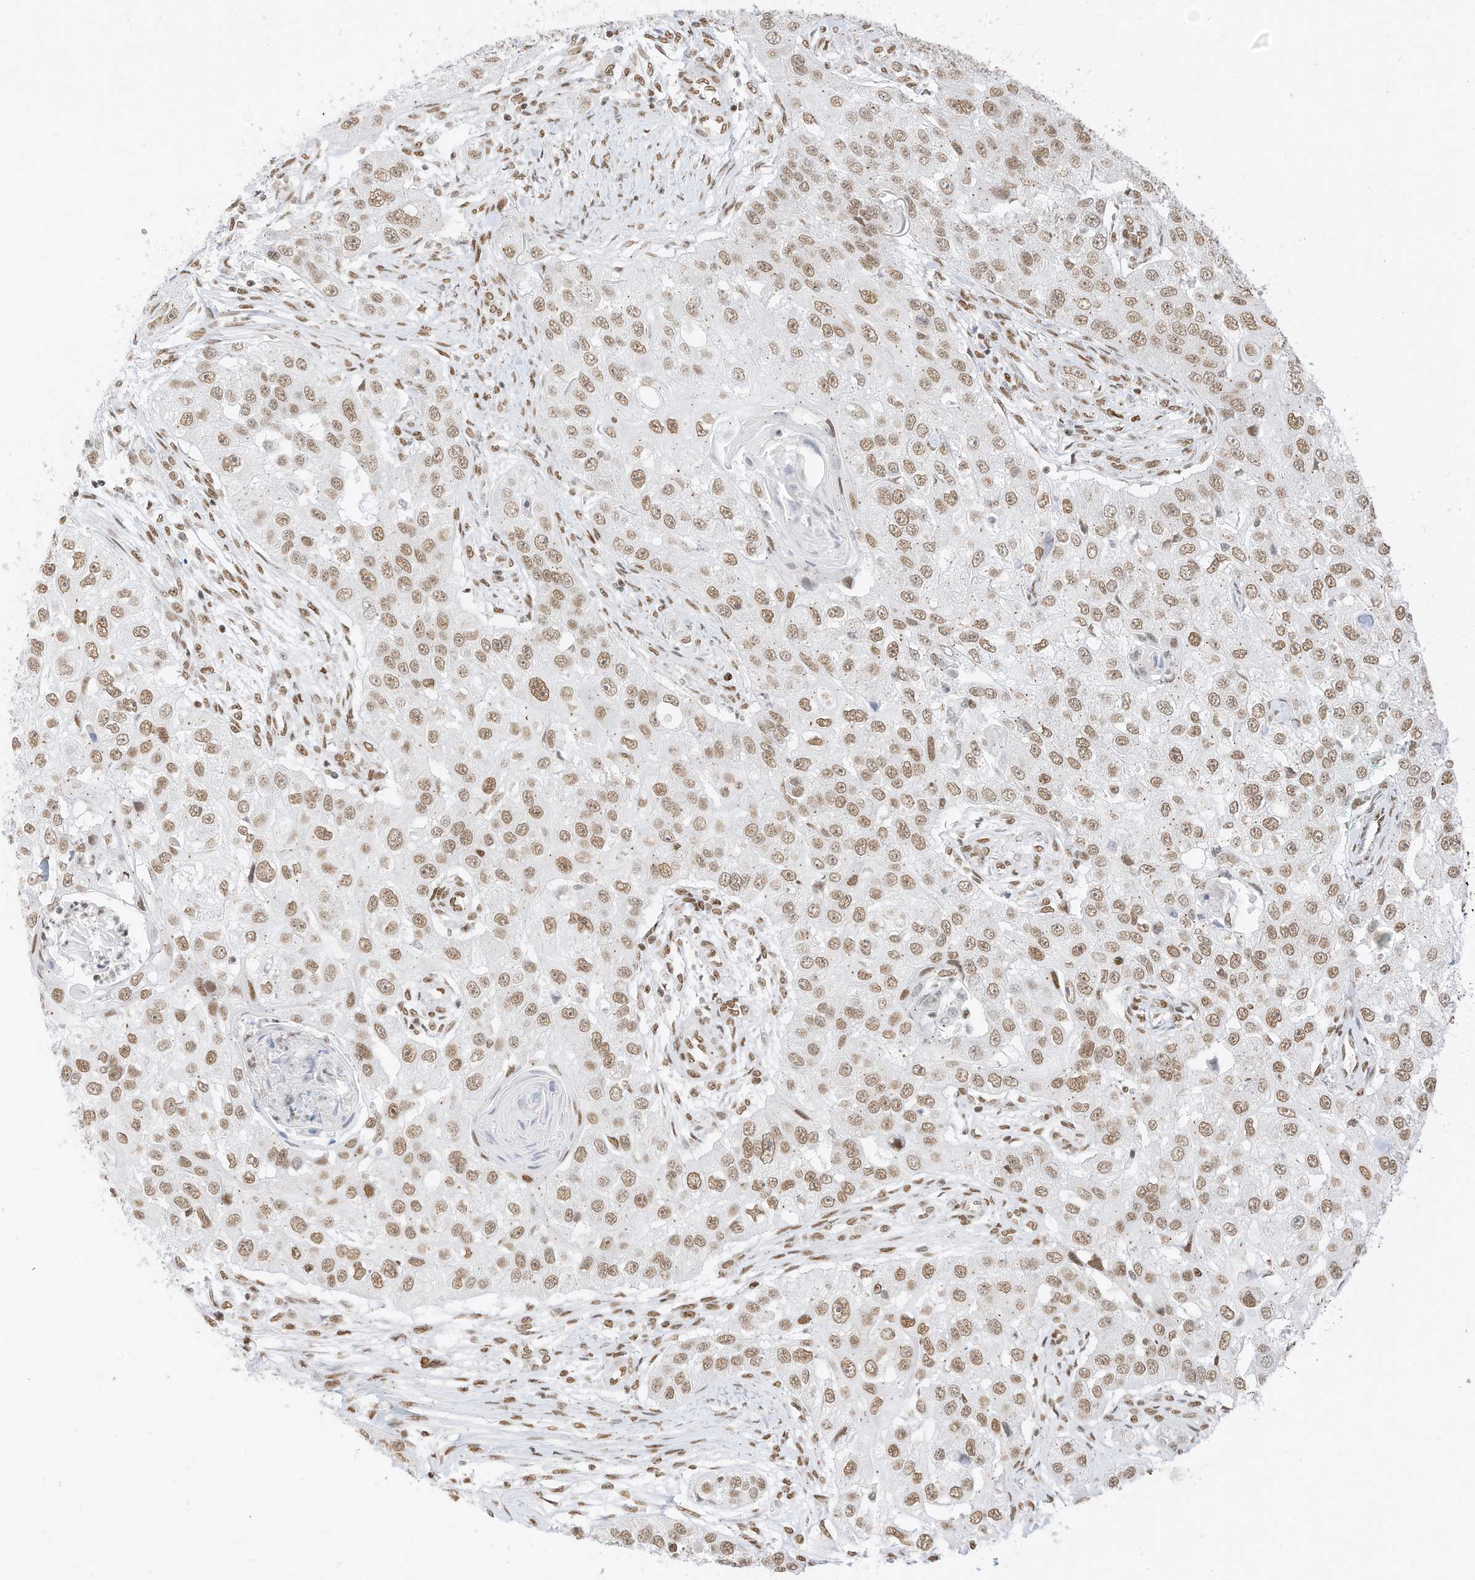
{"staining": {"intensity": "moderate", "quantity": ">75%", "location": "nuclear"}, "tissue": "head and neck cancer", "cell_type": "Tumor cells", "image_type": "cancer", "snomed": [{"axis": "morphology", "description": "Normal tissue, NOS"}, {"axis": "morphology", "description": "Squamous cell carcinoma, NOS"}, {"axis": "topography", "description": "Skeletal muscle"}, {"axis": "topography", "description": "Head-Neck"}], "caption": "Tumor cells demonstrate medium levels of moderate nuclear staining in approximately >75% of cells in human head and neck cancer. (IHC, brightfield microscopy, high magnification).", "gene": "SMARCA2", "patient": {"sex": "male", "age": 51}}